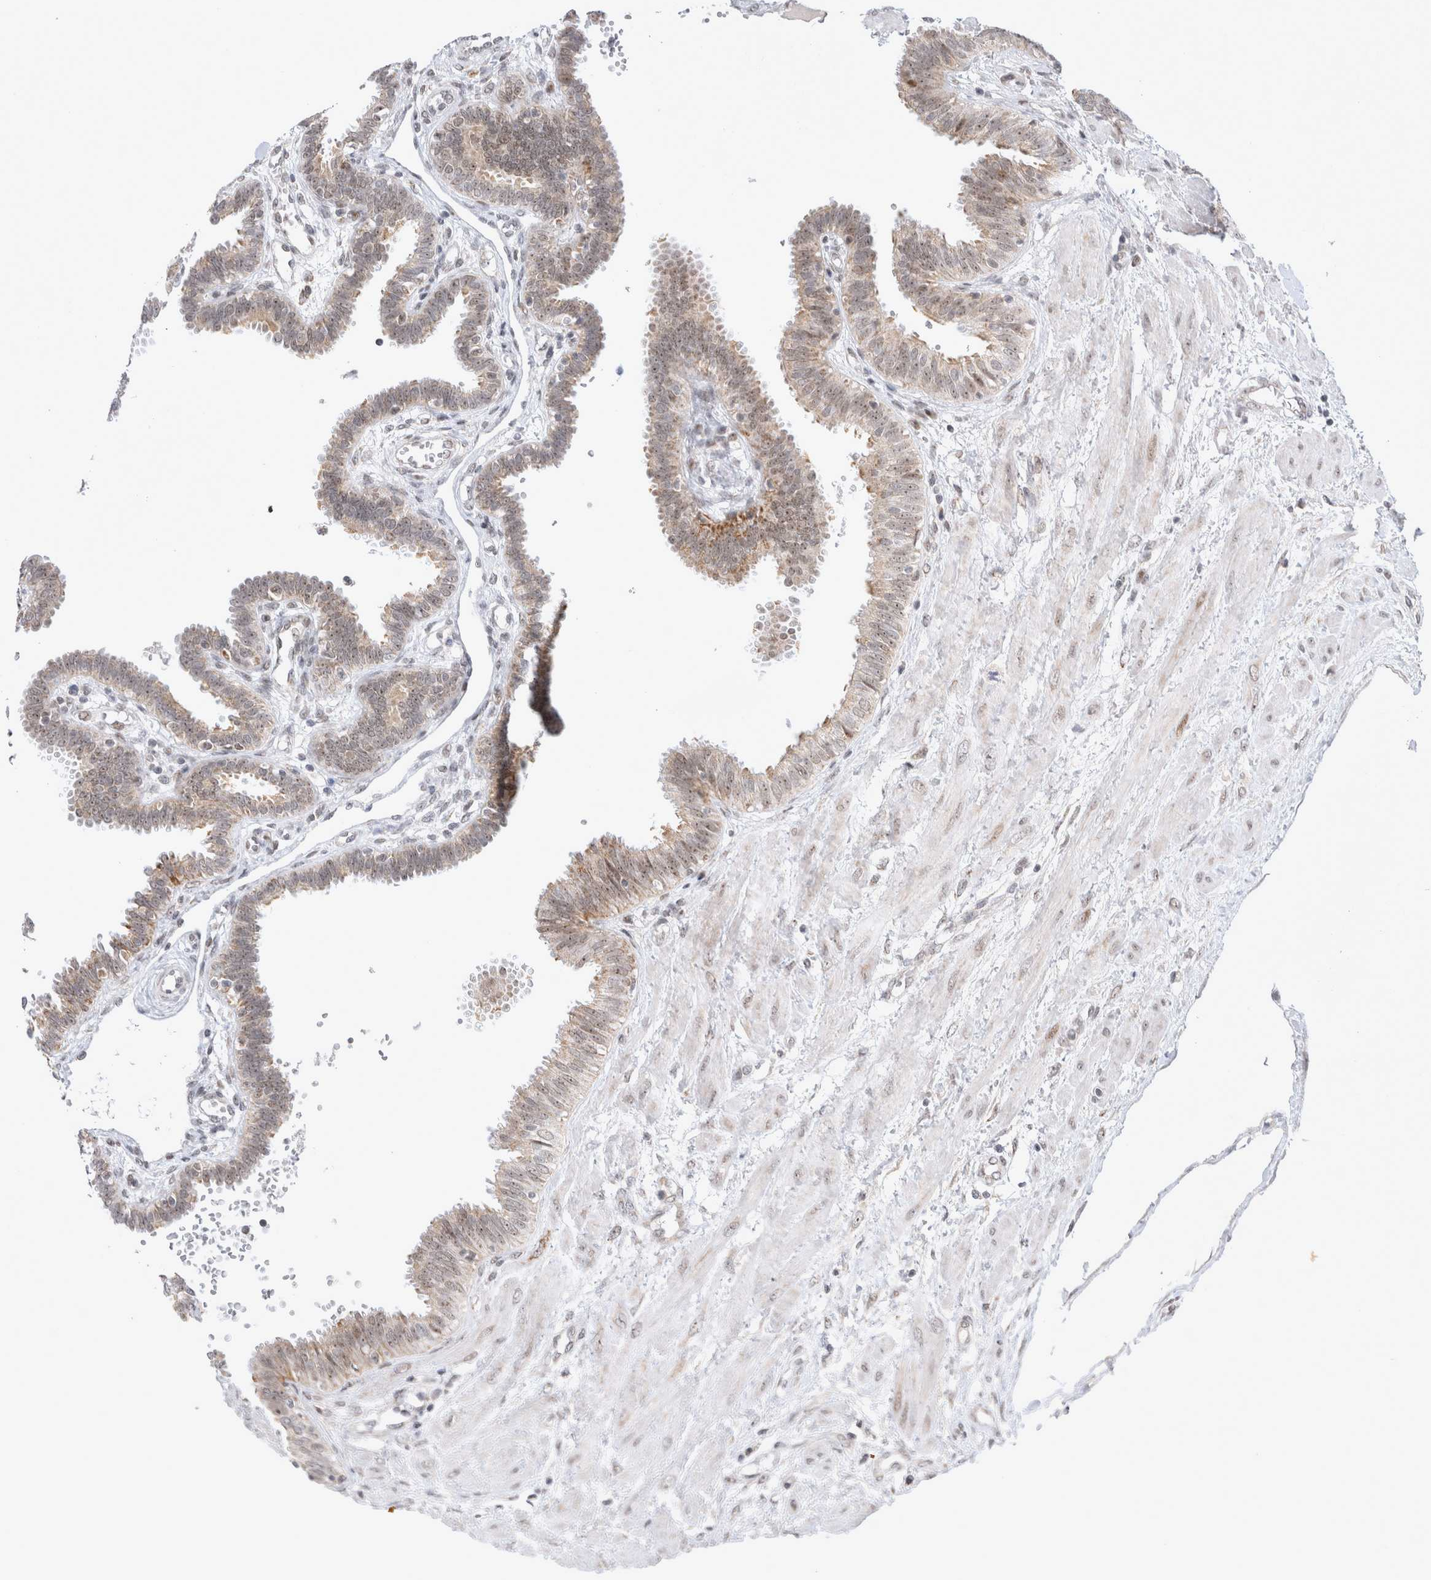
{"staining": {"intensity": "weak", "quantity": "25%-75%", "location": "cytoplasmic/membranous,nuclear"}, "tissue": "fallopian tube", "cell_type": "Glandular cells", "image_type": "normal", "snomed": [{"axis": "morphology", "description": "Normal tissue, NOS"}, {"axis": "topography", "description": "Fallopian tube"}], "caption": "Protein staining by immunohistochemistry (IHC) exhibits weak cytoplasmic/membranous,nuclear expression in about 25%-75% of glandular cells in benign fallopian tube.", "gene": "MRPL37", "patient": {"sex": "female", "age": 32}}